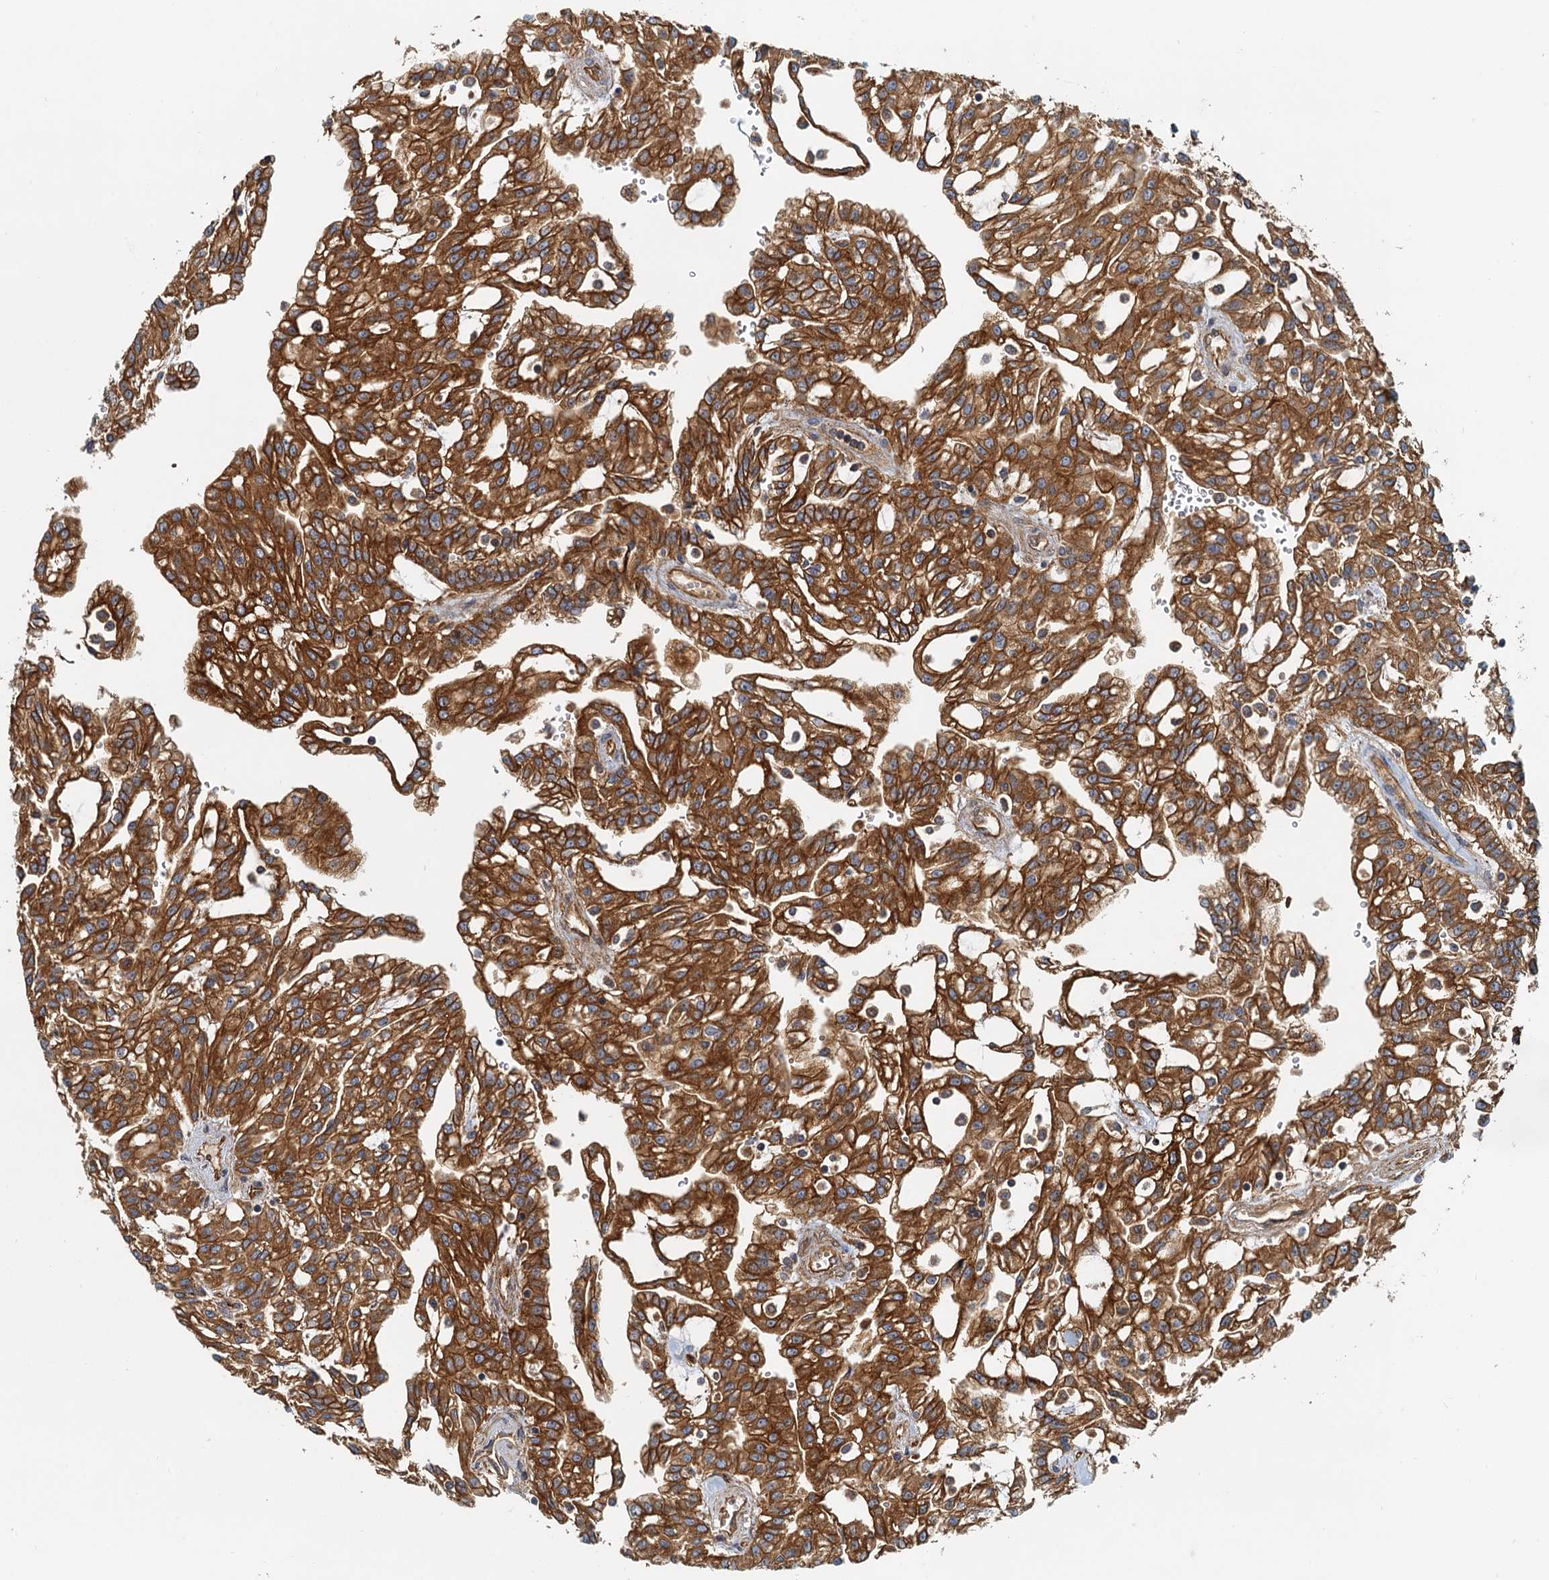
{"staining": {"intensity": "strong", "quantity": ">75%", "location": "cytoplasmic/membranous"}, "tissue": "renal cancer", "cell_type": "Tumor cells", "image_type": "cancer", "snomed": [{"axis": "morphology", "description": "Adenocarcinoma, NOS"}, {"axis": "topography", "description": "Kidney"}], "caption": "IHC (DAB (3,3'-diaminobenzidine)) staining of renal cancer (adenocarcinoma) shows strong cytoplasmic/membranous protein positivity in approximately >75% of tumor cells.", "gene": "NIPAL3", "patient": {"sex": "male", "age": 63}}